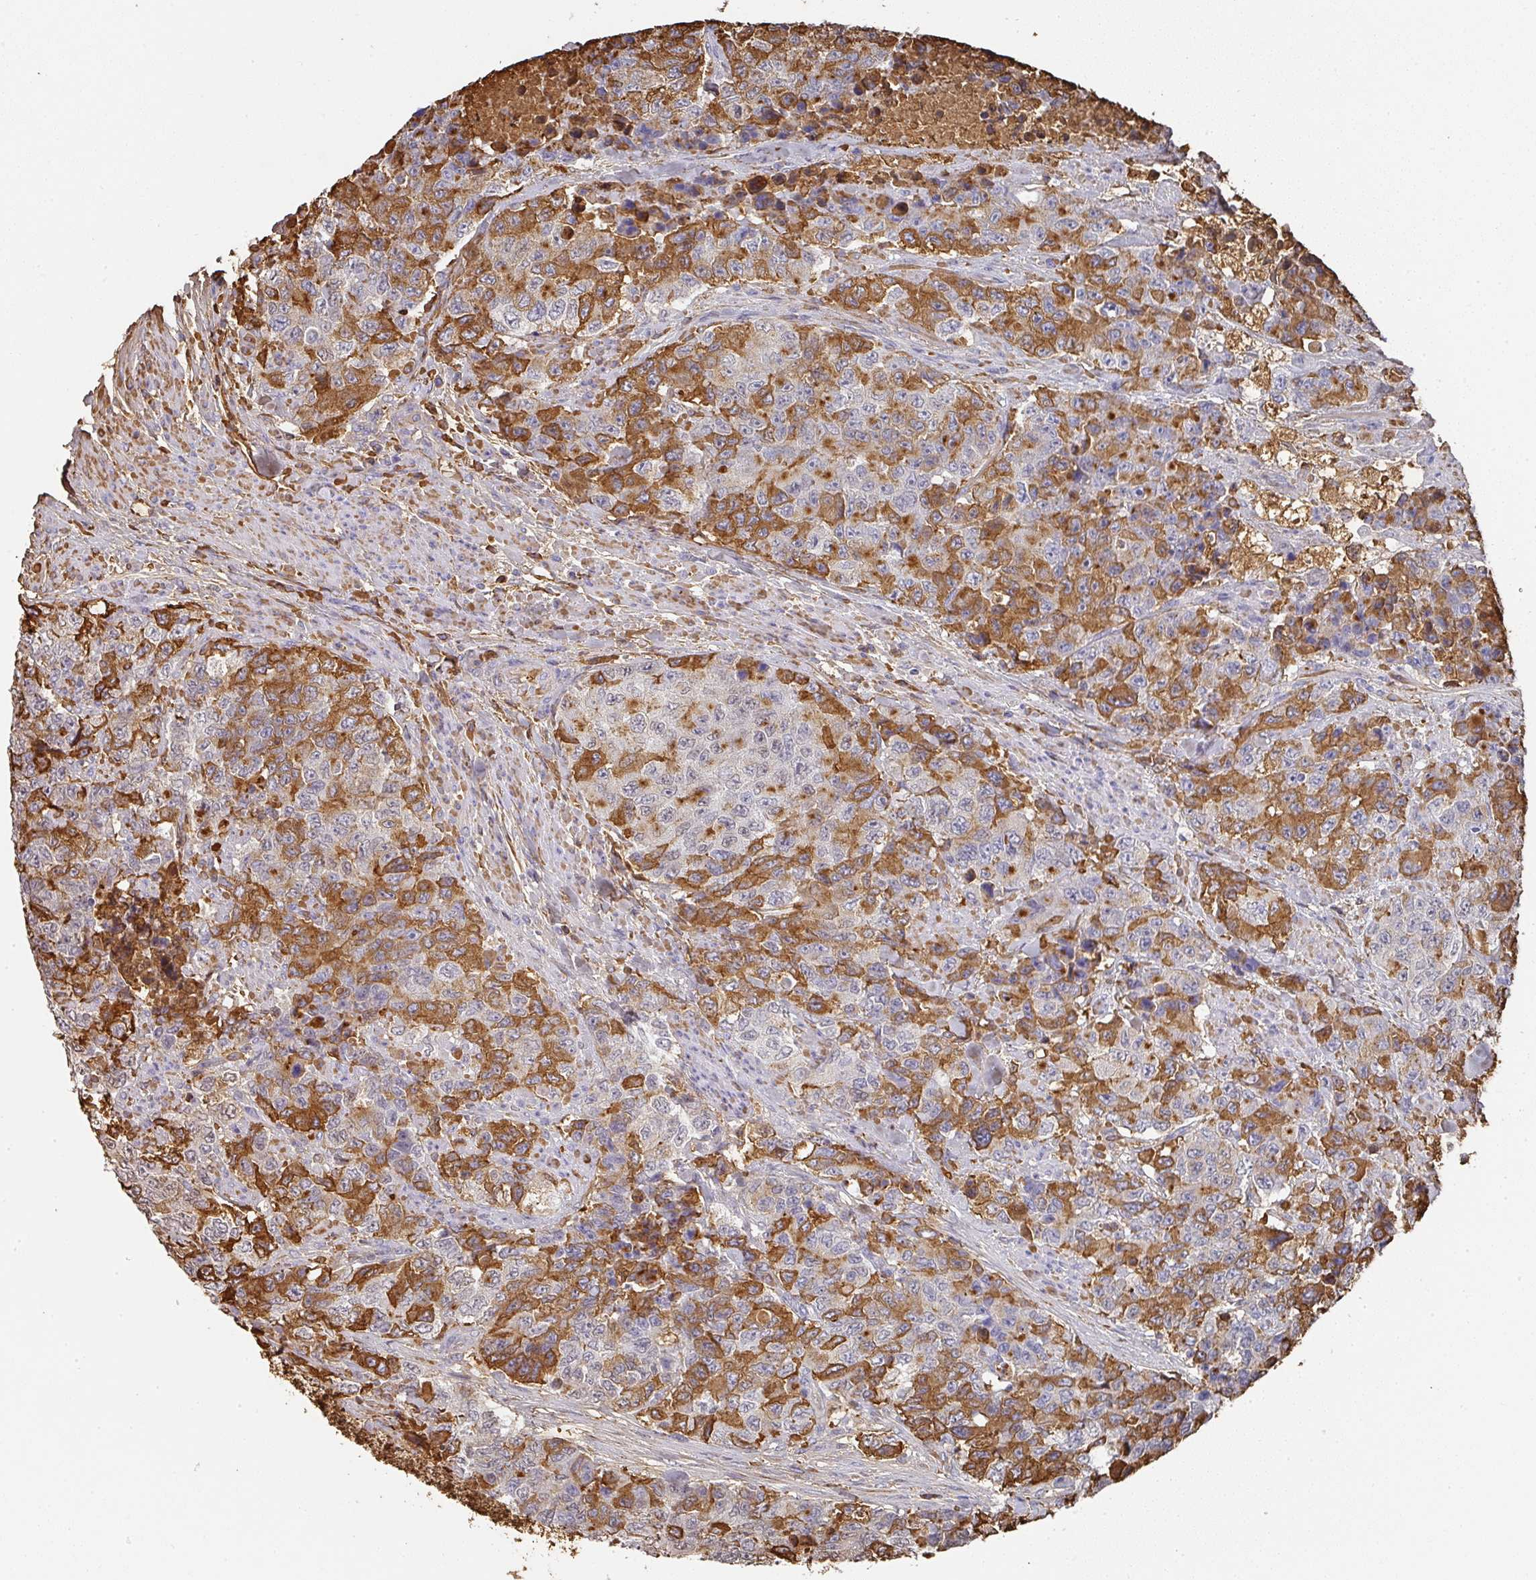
{"staining": {"intensity": "moderate", "quantity": "25%-75%", "location": "cytoplasmic/membranous"}, "tissue": "urothelial cancer", "cell_type": "Tumor cells", "image_type": "cancer", "snomed": [{"axis": "morphology", "description": "Urothelial carcinoma, High grade"}, {"axis": "topography", "description": "Urinary bladder"}], "caption": "Protein expression analysis of human urothelial cancer reveals moderate cytoplasmic/membranous positivity in about 25%-75% of tumor cells.", "gene": "ALB", "patient": {"sex": "female", "age": 78}}